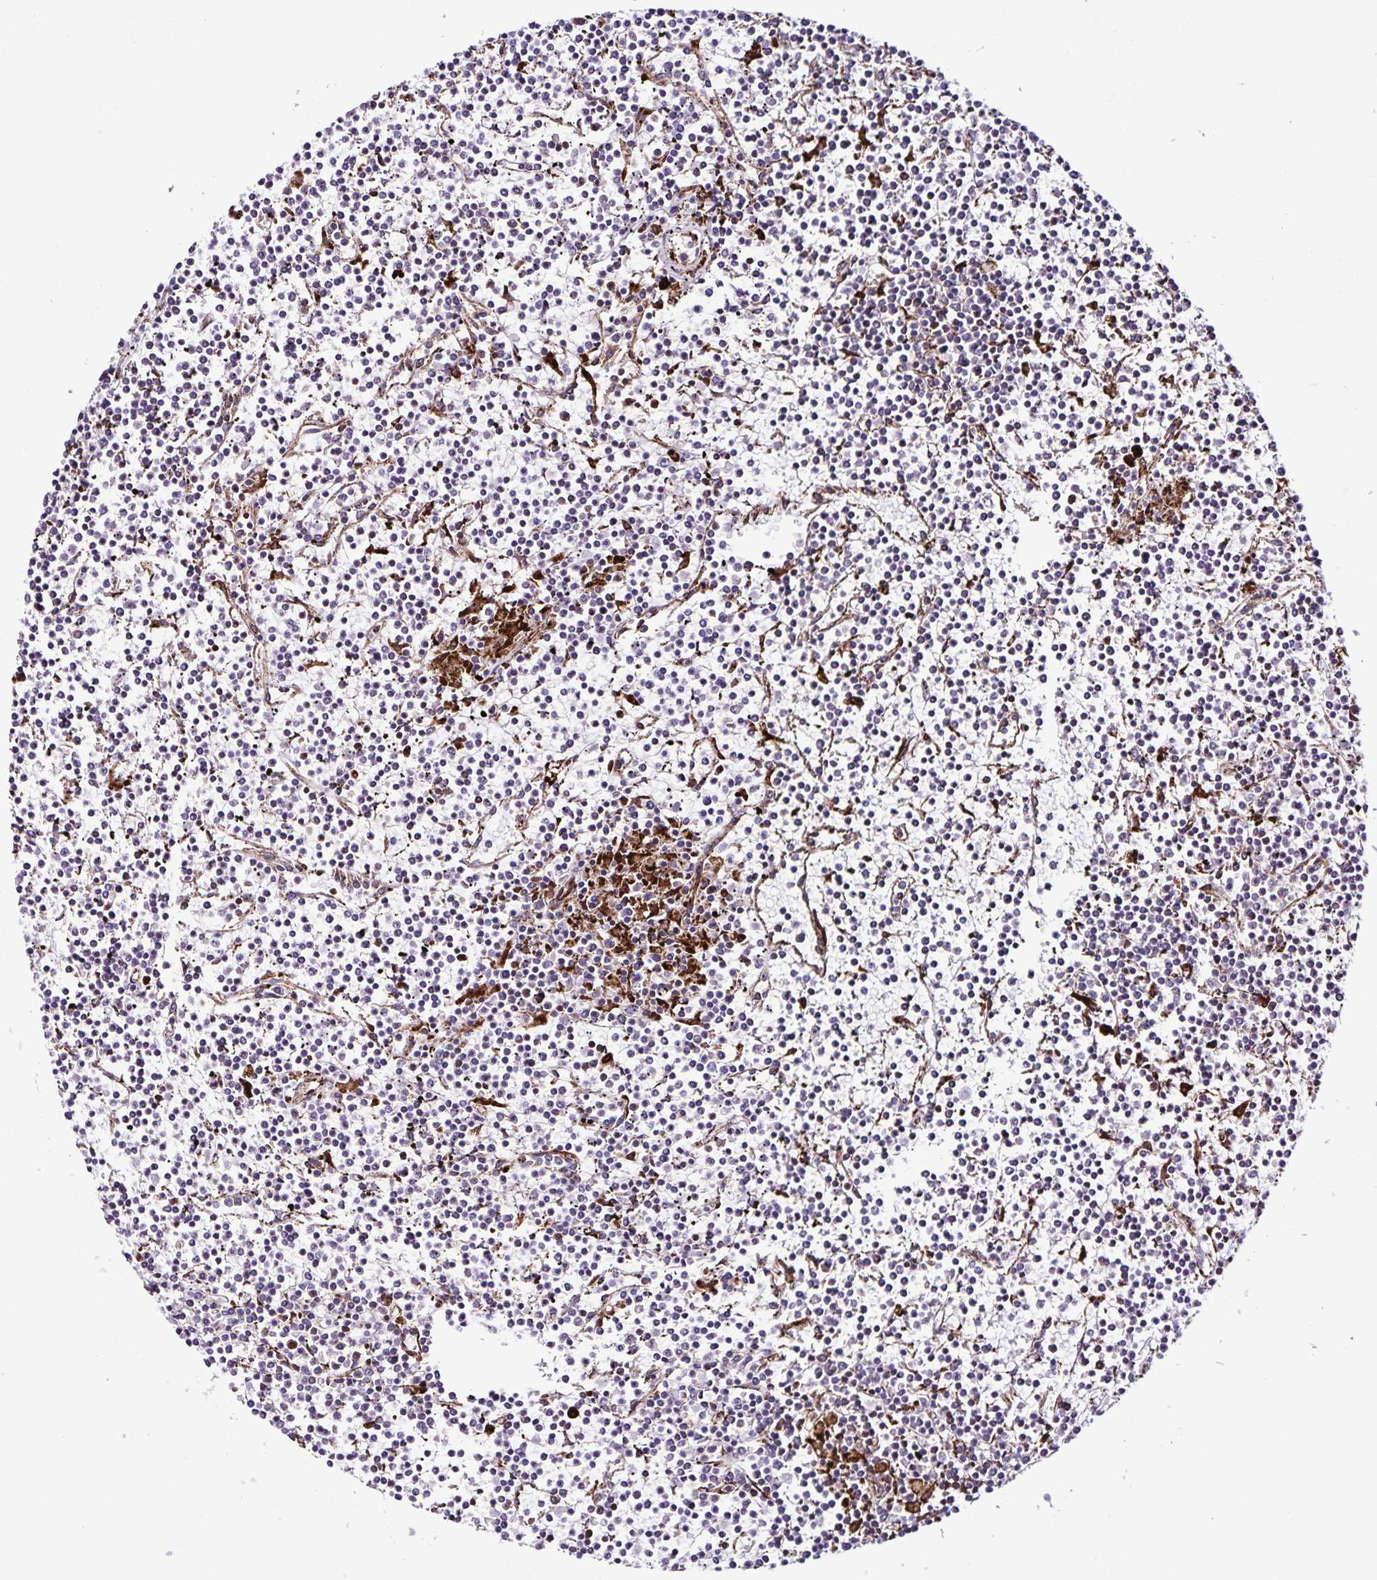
{"staining": {"intensity": "negative", "quantity": "none", "location": "none"}, "tissue": "lymphoma", "cell_type": "Tumor cells", "image_type": "cancer", "snomed": [{"axis": "morphology", "description": "Malignant lymphoma, non-Hodgkin's type, Low grade"}, {"axis": "topography", "description": "Spleen"}], "caption": "Lymphoma stained for a protein using immunohistochemistry (IHC) demonstrates no staining tumor cells.", "gene": "OSBPL5", "patient": {"sex": "female", "age": 19}}